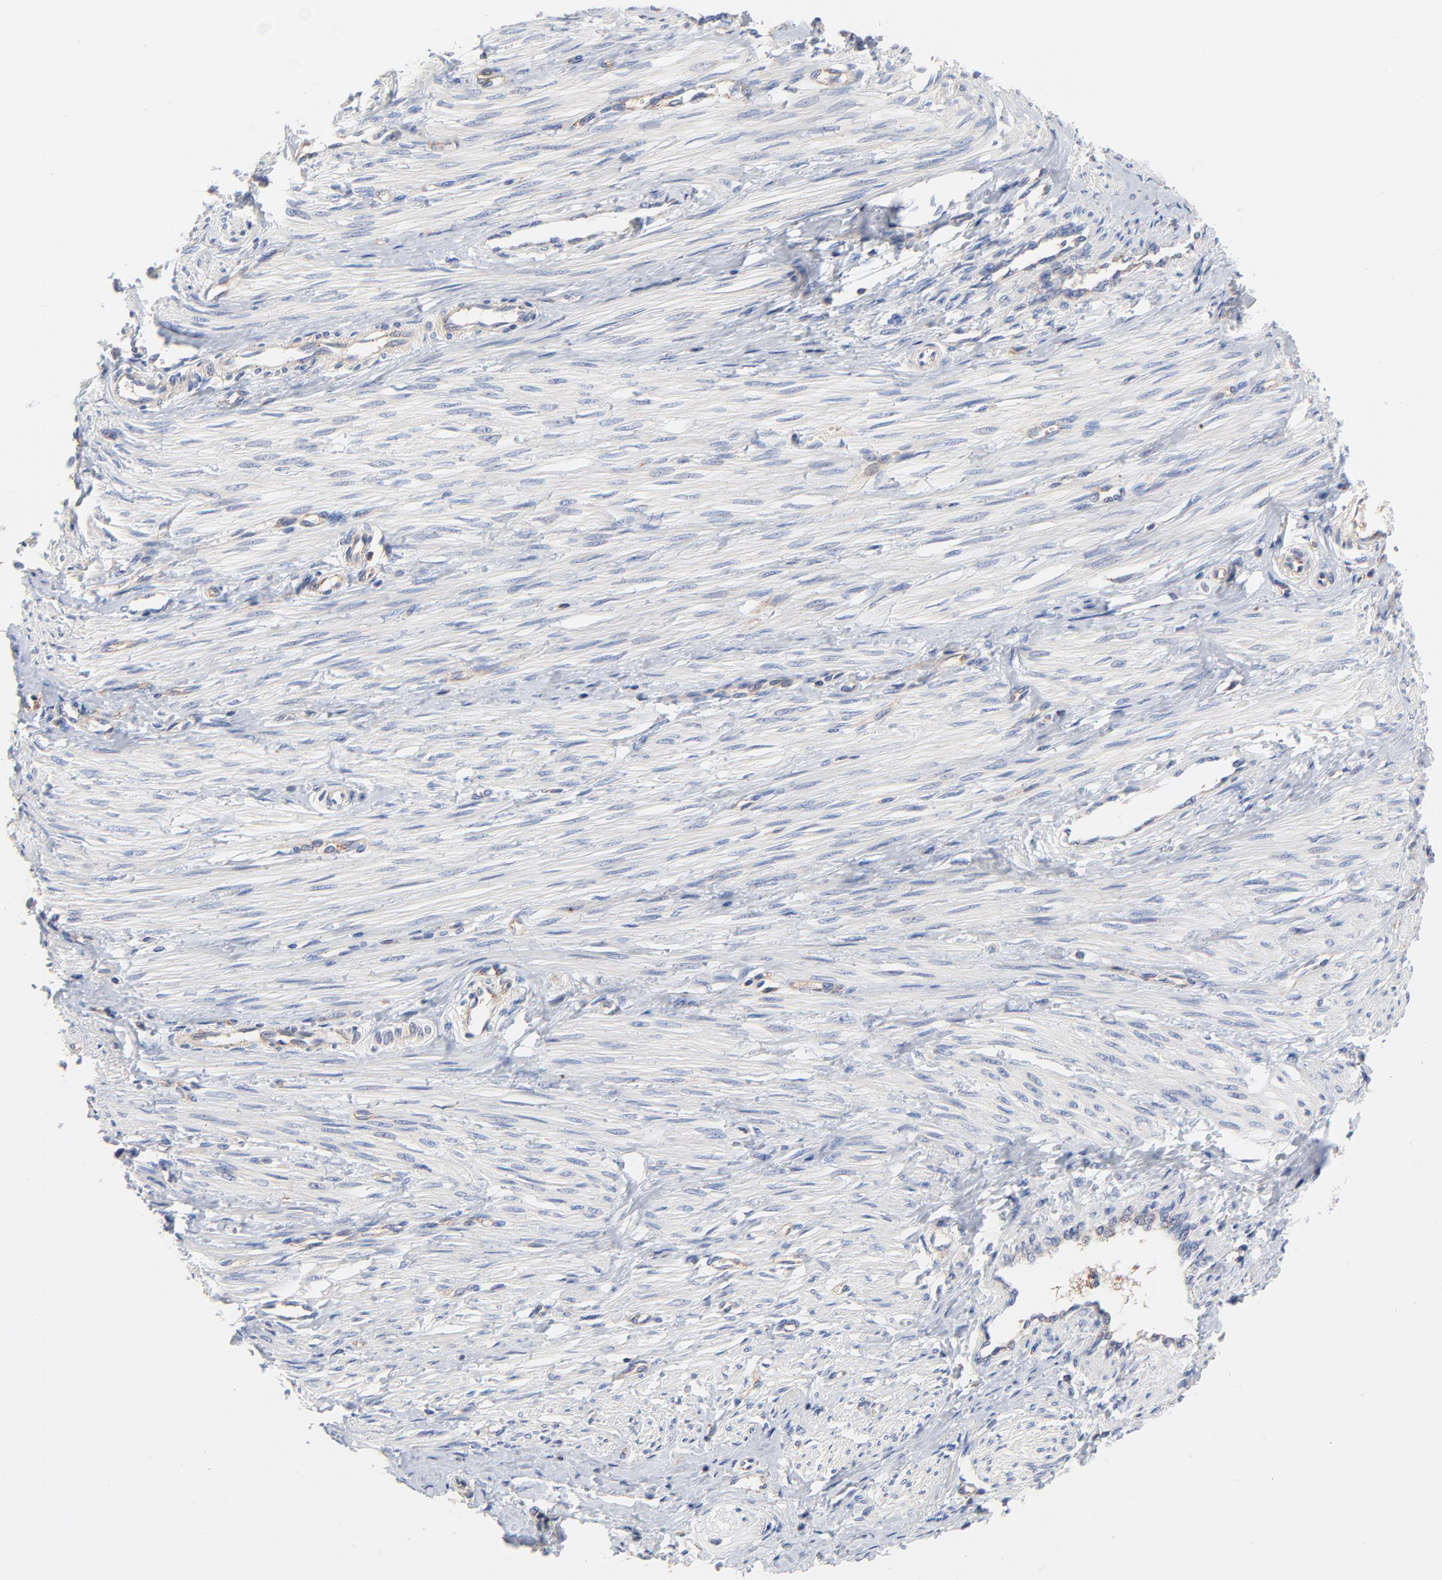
{"staining": {"intensity": "moderate", "quantity": ">75%", "location": "cytoplasmic/membranous"}, "tissue": "smooth muscle", "cell_type": "Smooth muscle cells", "image_type": "normal", "snomed": [{"axis": "morphology", "description": "Normal tissue, NOS"}, {"axis": "topography", "description": "Smooth muscle"}, {"axis": "topography", "description": "Uterus"}], "caption": "Protein expression analysis of unremarkable smooth muscle shows moderate cytoplasmic/membranous expression in approximately >75% of smooth muscle cells.", "gene": "CD2AP", "patient": {"sex": "female", "age": 39}}